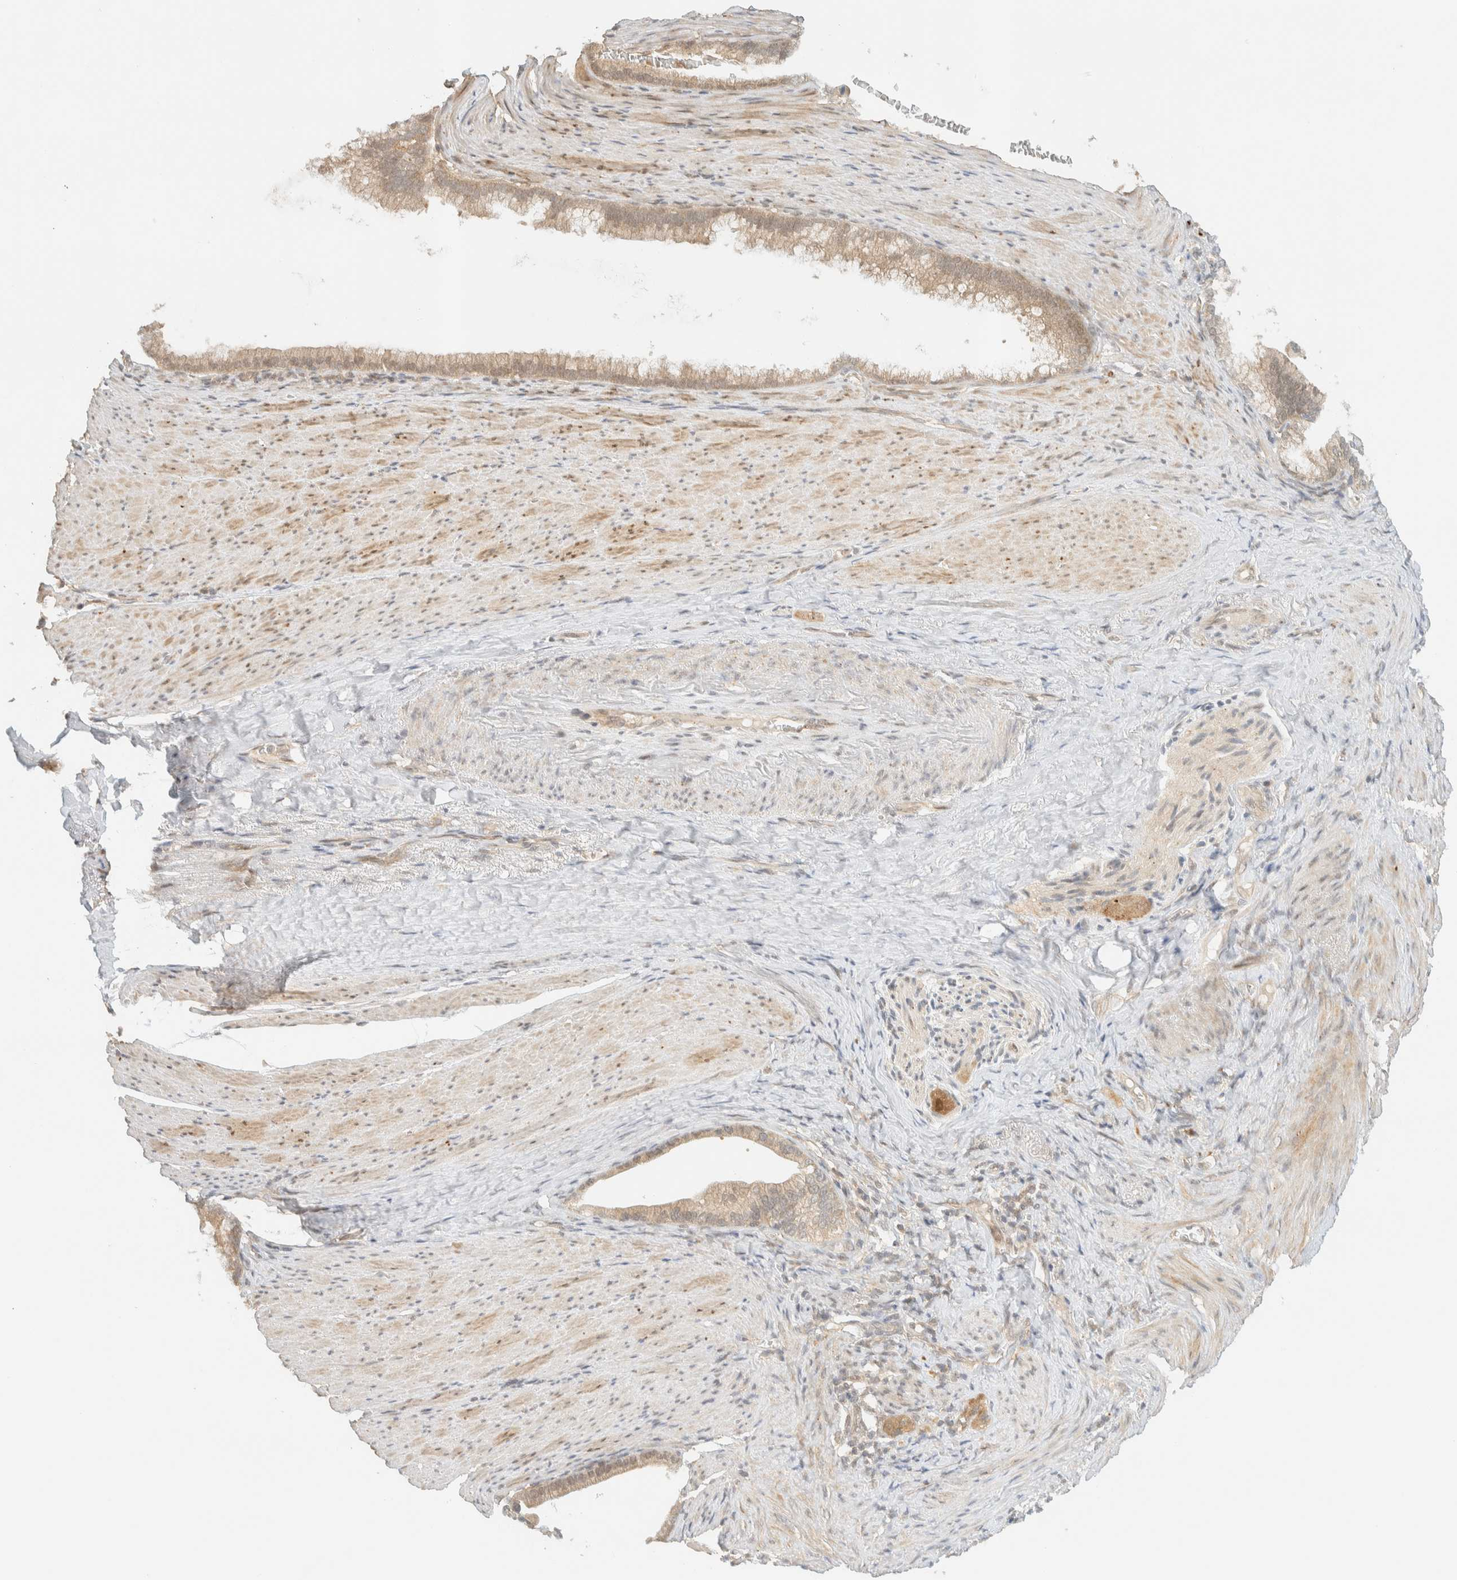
{"staining": {"intensity": "weak", "quantity": ">75%", "location": "cytoplasmic/membranous"}, "tissue": "pancreatic cancer", "cell_type": "Tumor cells", "image_type": "cancer", "snomed": [{"axis": "morphology", "description": "Adenocarcinoma, NOS"}, {"axis": "topography", "description": "Pancreas"}], "caption": "Pancreatic cancer stained with a protein marker exhibits weak staining in tumor cells.", "gene": "KIFAP3", "patient": {"sex": "male", "age": 69}}